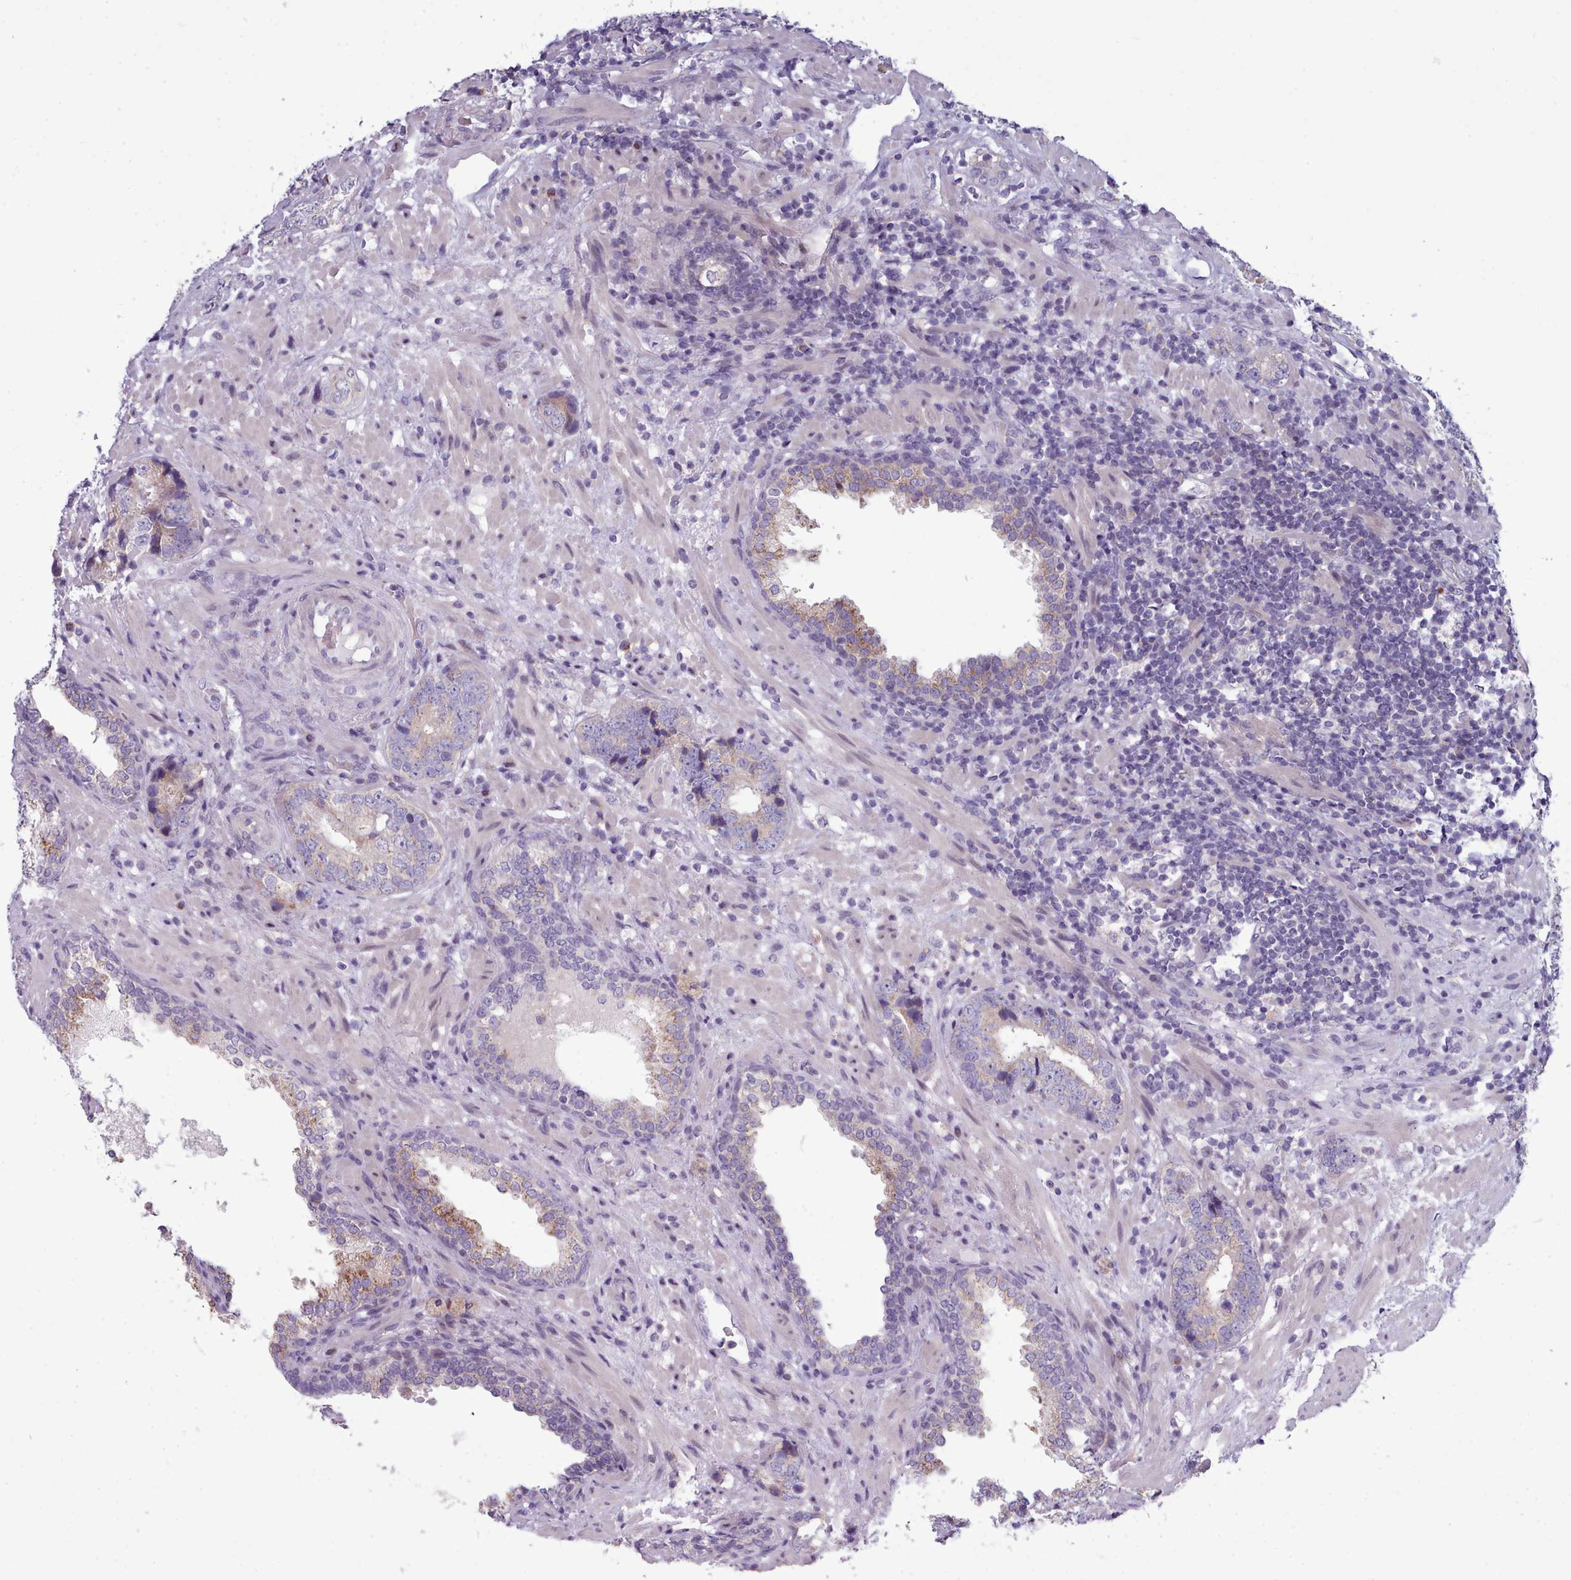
{"staining": {"intensity": "negative", "quantity": "none", "location": "none"}, "tissue": "prostate cancer", "cell_type": "Tumor cells", "image_type": "cancer", "snomed": [{"axis": "morphology", "description": "Adenocarcinoma, High grade"}, {"axis": "topography", "description": "Prostate"}], "caption": "Prostate high-grade adenocarcinoma stained for a protein using immunohistochemistry exhibits no positivity tumor cells.", "gene": "MYRFL", "patient": {"sex": "male", "age": 63}}